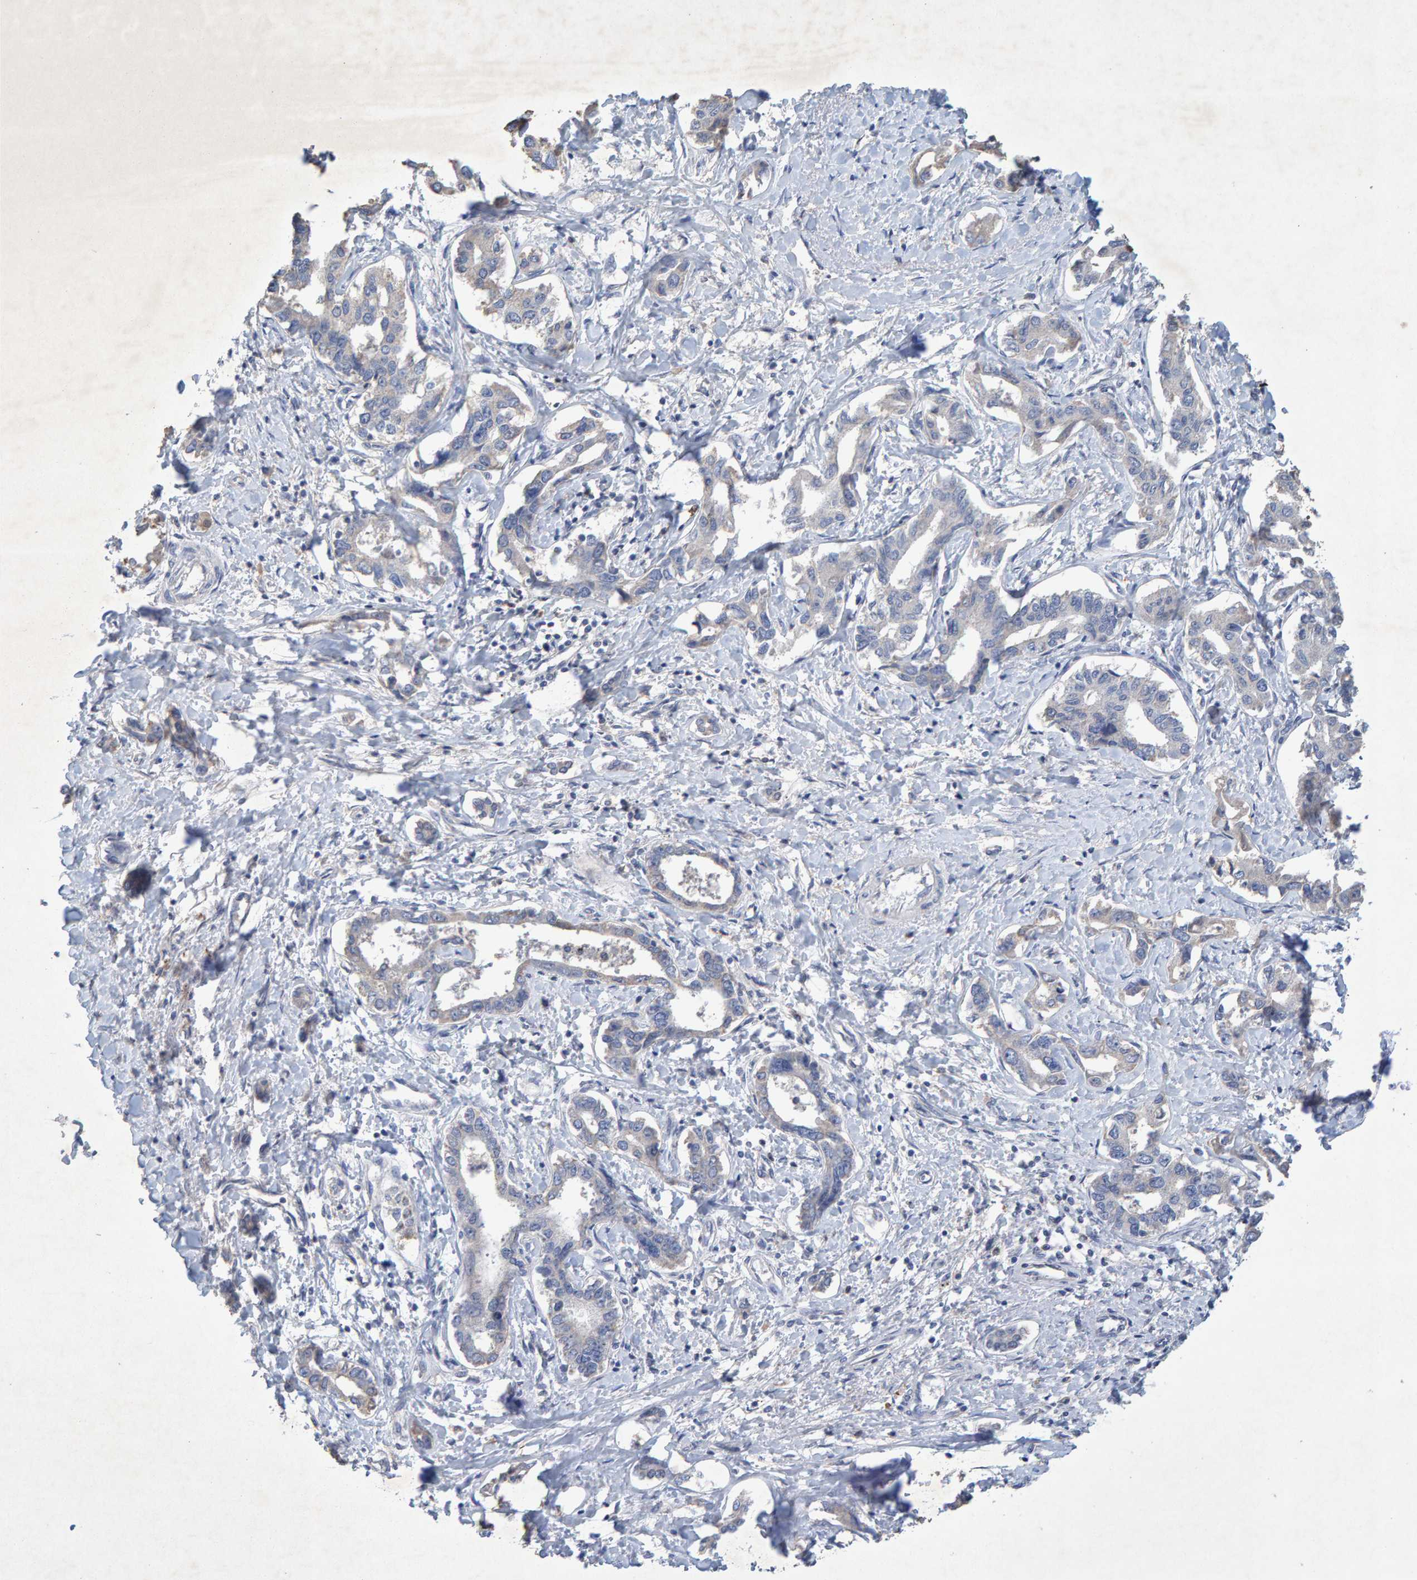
{"staining": {"intensity": "negative", "quantity": "none", "location": "none"}, "tissue": "liver cancer", "cell_type": "Tumor cells", "image_type": "cancer", "snomed": [{"axis": "morphology", "description": "Cholangiocarcinoma"}, {"axis": "topography", "description": "Liver"}], "caption": "High magnification brightfield microscopy of liver cholangiocarcinoma stained with DAB (3,3'-diaminobenzidine) (brown) and counterstained with hematoxylin (blue): tumor cells show no significant expression.", "gene": "CTH", "patient": {"sex": "male", "age": 59}}